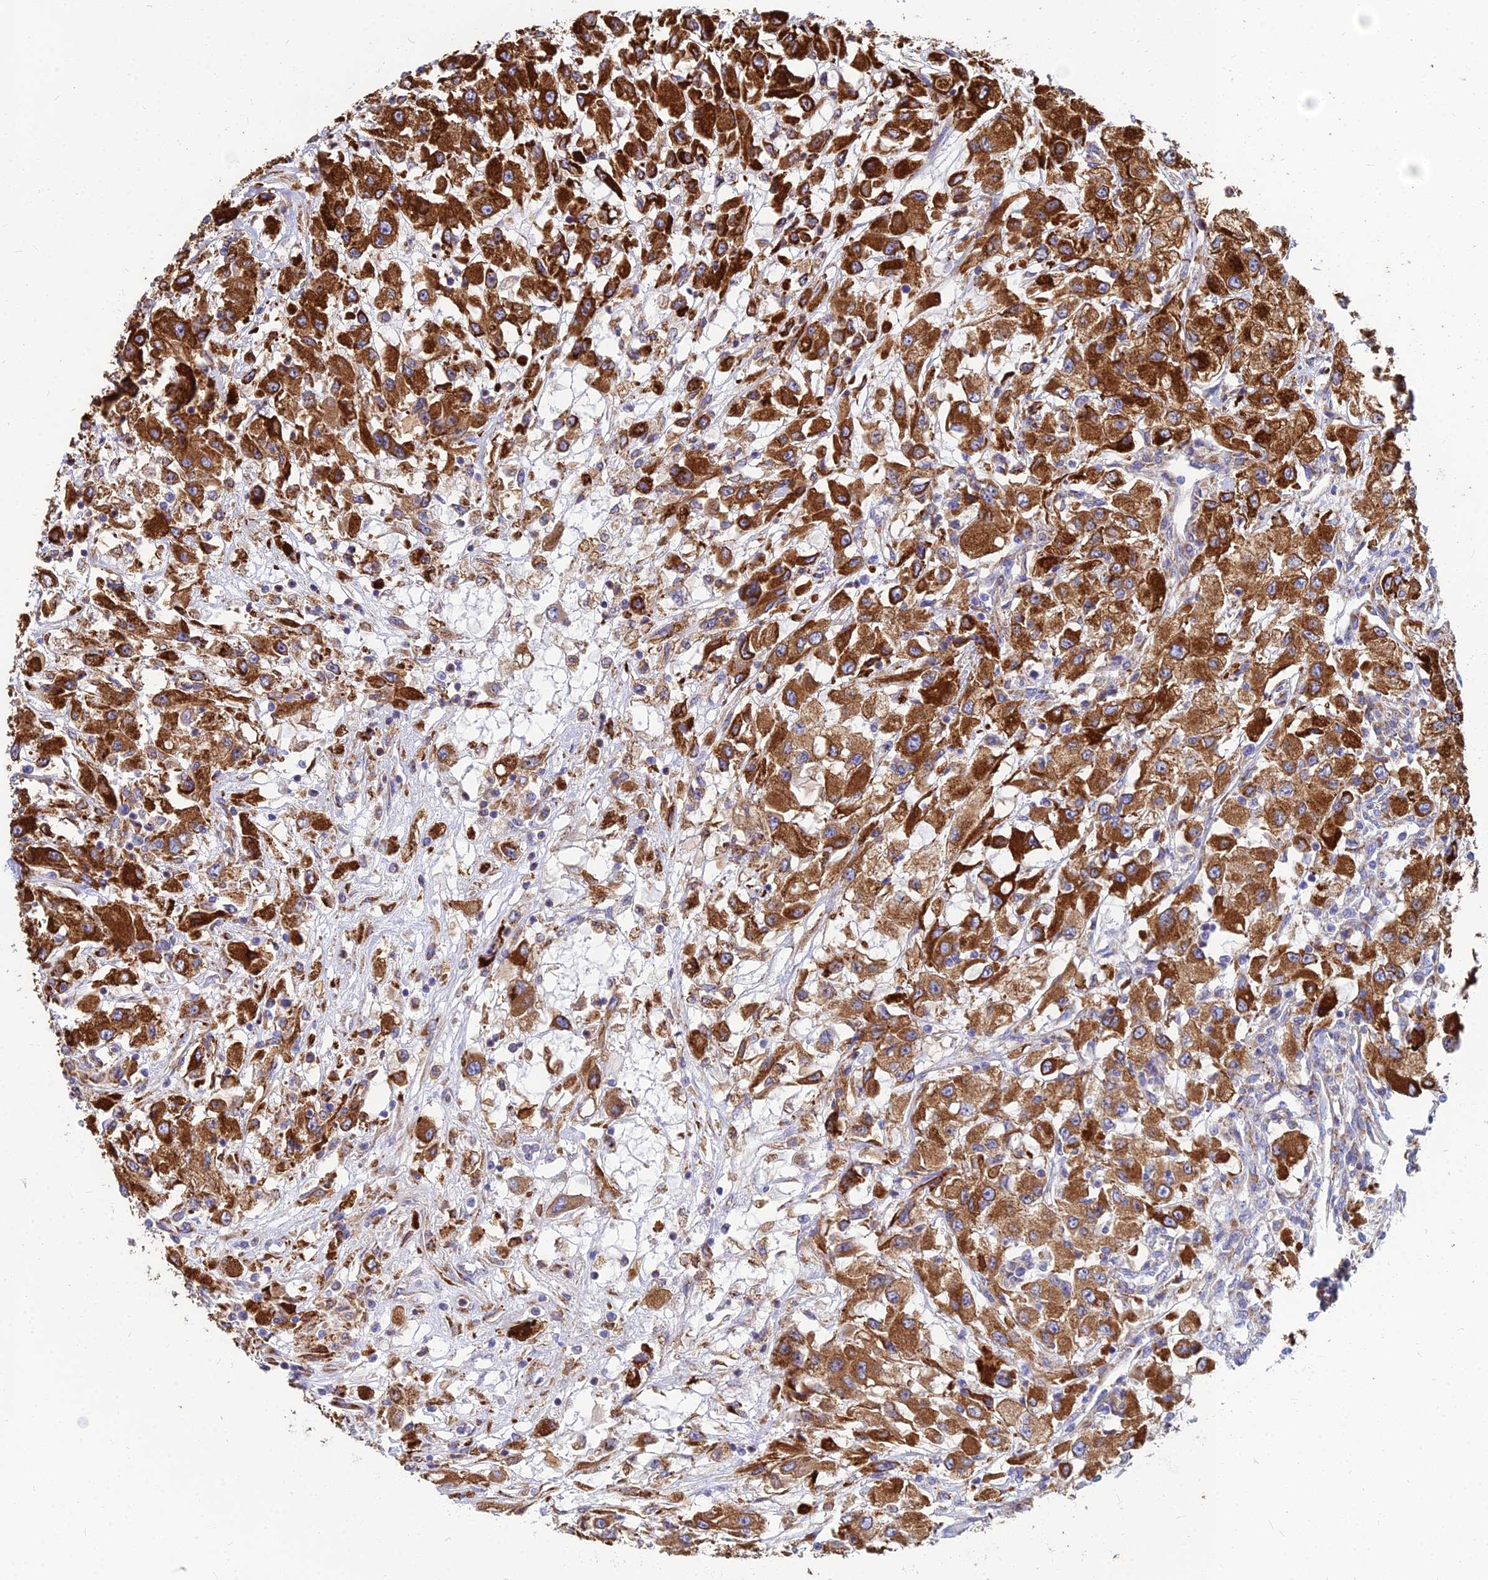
{"staining": {"intensity": "strong", "quantity": ">75%", "location": "cytoplasmic/membranous"}, "tissue": "renal cancer", "cell_type": "Tumor cells", "image_type": "cancer", "snomed": [{"axis": "morphology", "description": "Adenocarcinoma, NOS"}, {"axis": "topography", "description": "Kidney"}], "caption": "Immunohistochemistry (IHC) photomicrograph of neoplastic tissue: renal cancer stained using immunohistochemistry displays high levels of strong protein expression localized specifically in the cytoplasmic/membranous of tumor cells, appearing as a cytoplasmic/membranous brown color.", "gene": "CCT6B", "patient": {"sex": "female", "age": 67}}